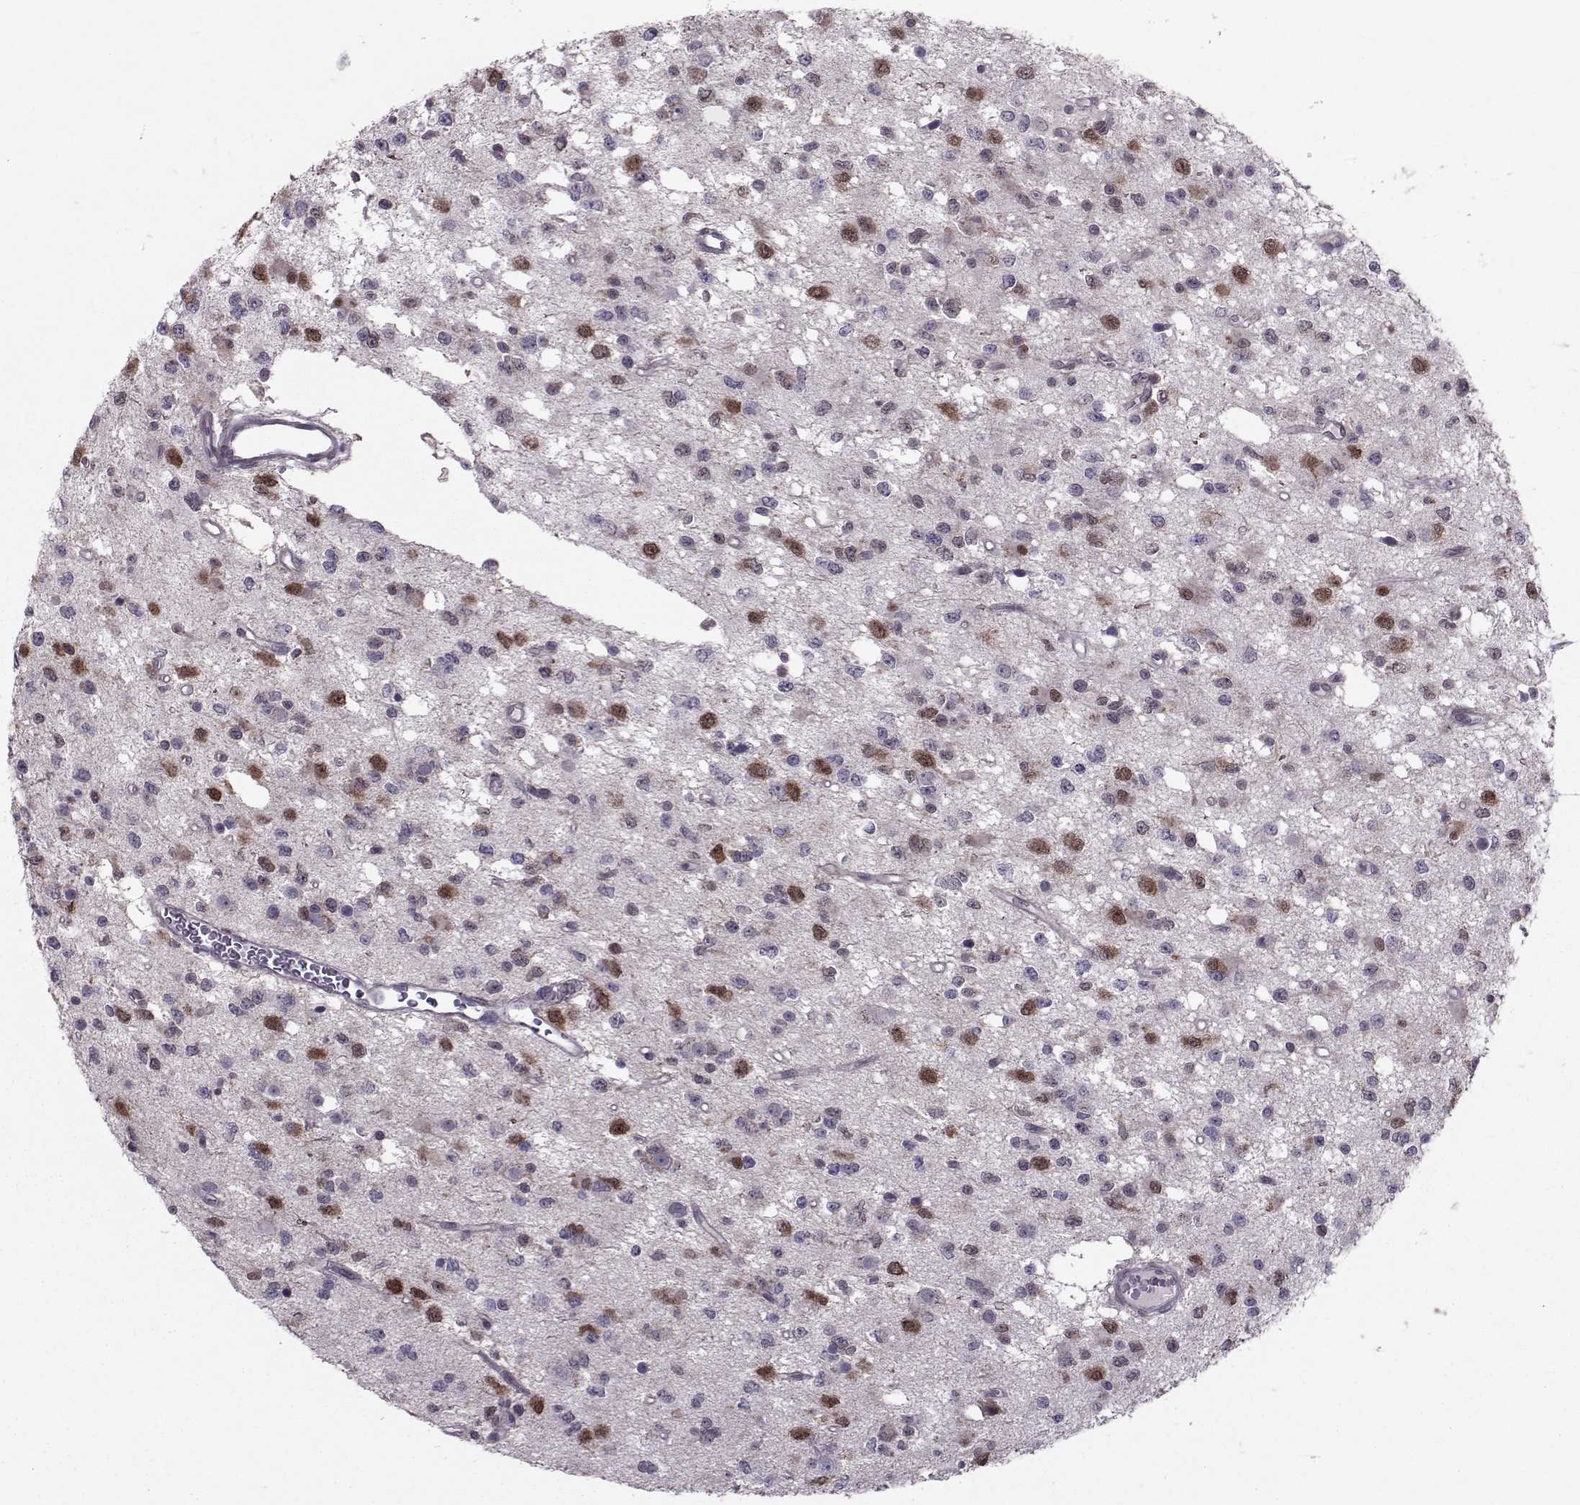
{"staining": {"intensity": "negative", "quantity": "none", "location": "none"}, "tissue": "glioma", "cell_type": "Tumor cells", "image_type": "cancer", "snomed": [{"axis": "morphology", "description": "Glioma, malignant, Low grade"}, {"axis": "topography", "description": "Brain"}], "caption": "Tumor cells show no significant protein positivity in malignant glioma (low-grade). Brightfield microscopy of immunohistochemistry stained with DAB (brown) and hematoxylin (blue), captured at high magnification.", "gene": "CDK4", "patient": {"sex": "female", "age": 45}}